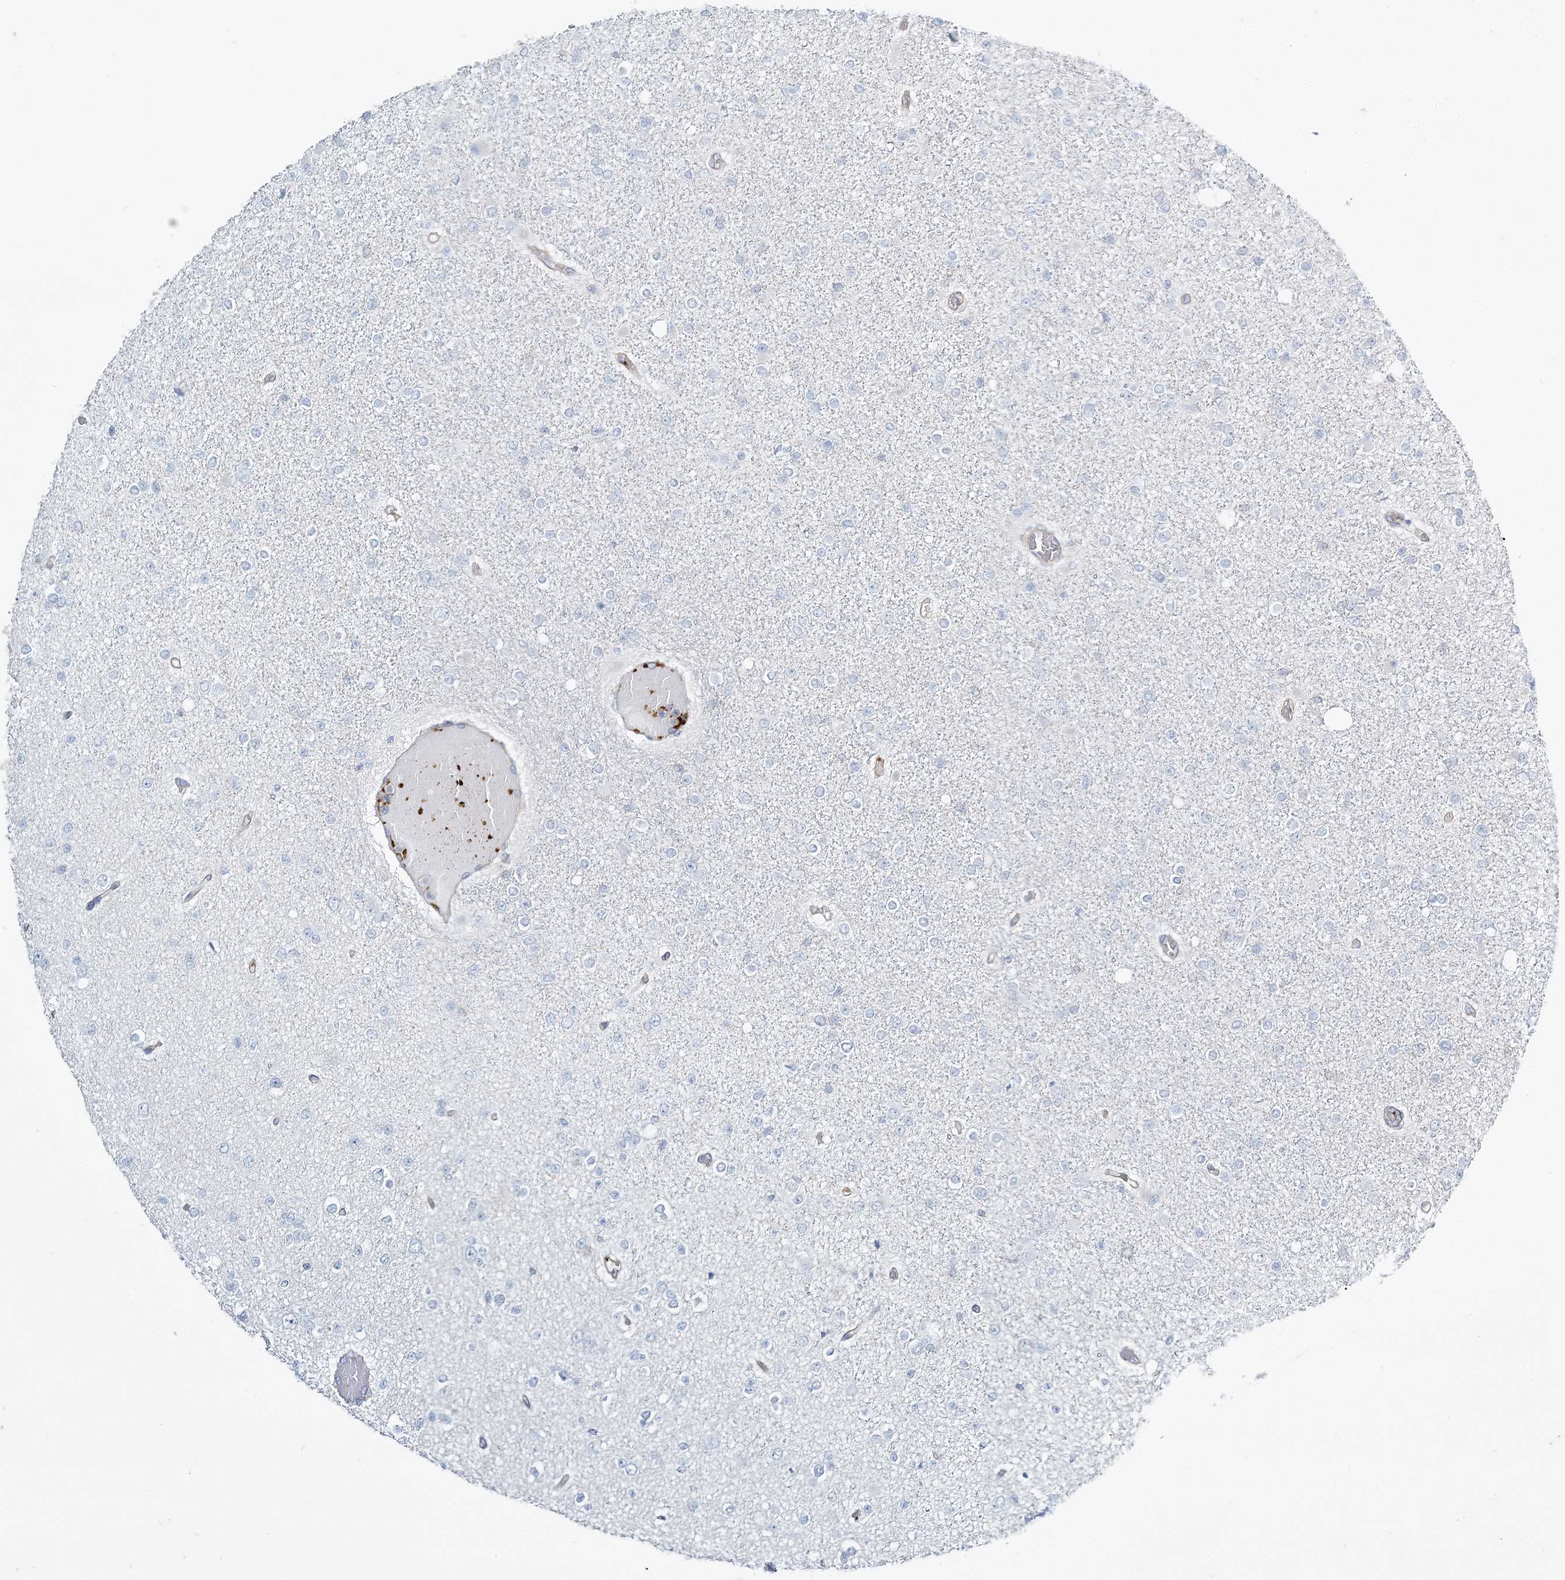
{"staining": {"intensity": "negative", "quantity": "none", "location": "none"}, "tissue": "glioma", "cell_type": "Tumor cells", "image_type": "cancer", "snomed": [{"axis": "morphology", "description": "Glioma, malignant, Low grade"}, {"axis": "topography", "description": "Brain"}], "caption": "IHC photomicrograph of neoplastic tissue: glioma stained with DAB (3,3'-diaminobenzidine) displays no significant protein positivity in tumor cells. (IHC, brightfield microscopy, high magnification).", "gene": "CUEDC2", "patient": {"sex": "female", "age": 22}}